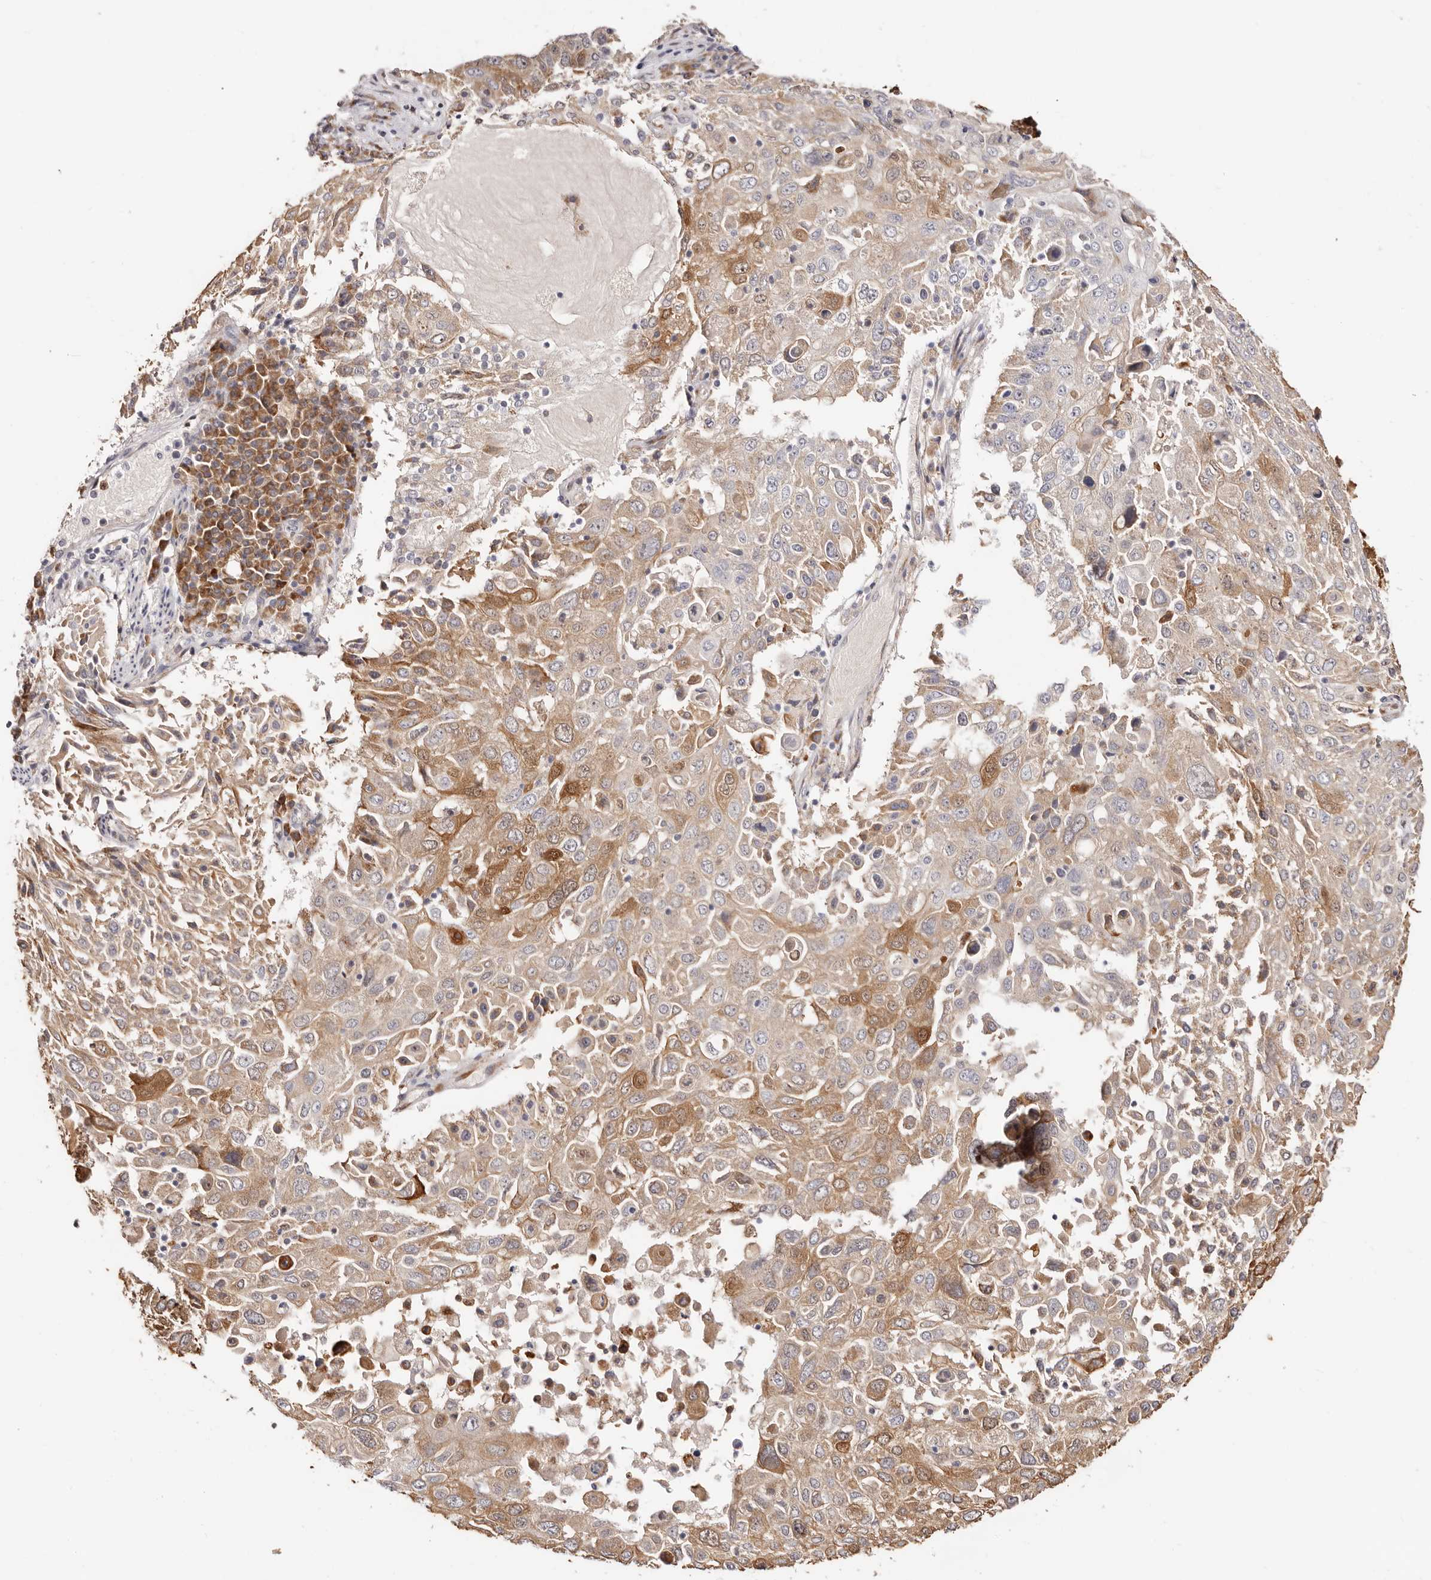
{"staining": {"intensity": "strong", "quantity": "25%-75%", "location": "cytoplasmic/membranous,nuclear"}, "tissue": "lung cancer", "cell_type": "Tumor cells", "image_type": "cancer", "snomed": [{"axis": "morphology", "description": "Squamous cell carcinoma, NOS"}, {"axis": "topography", "description": "Lung"}], "caption": "Immunohistochemistry (IHC) micrograph of human squamous cell carcinoma (lung) stained for a protein (brown), which exhibits high levels of strong cytoplasmic/membranous and nuclear positivity in approximately 25%-75% of tumor cells.", "gene": "BCL2L15", "patient": {"sex": "male", "age": 65}}